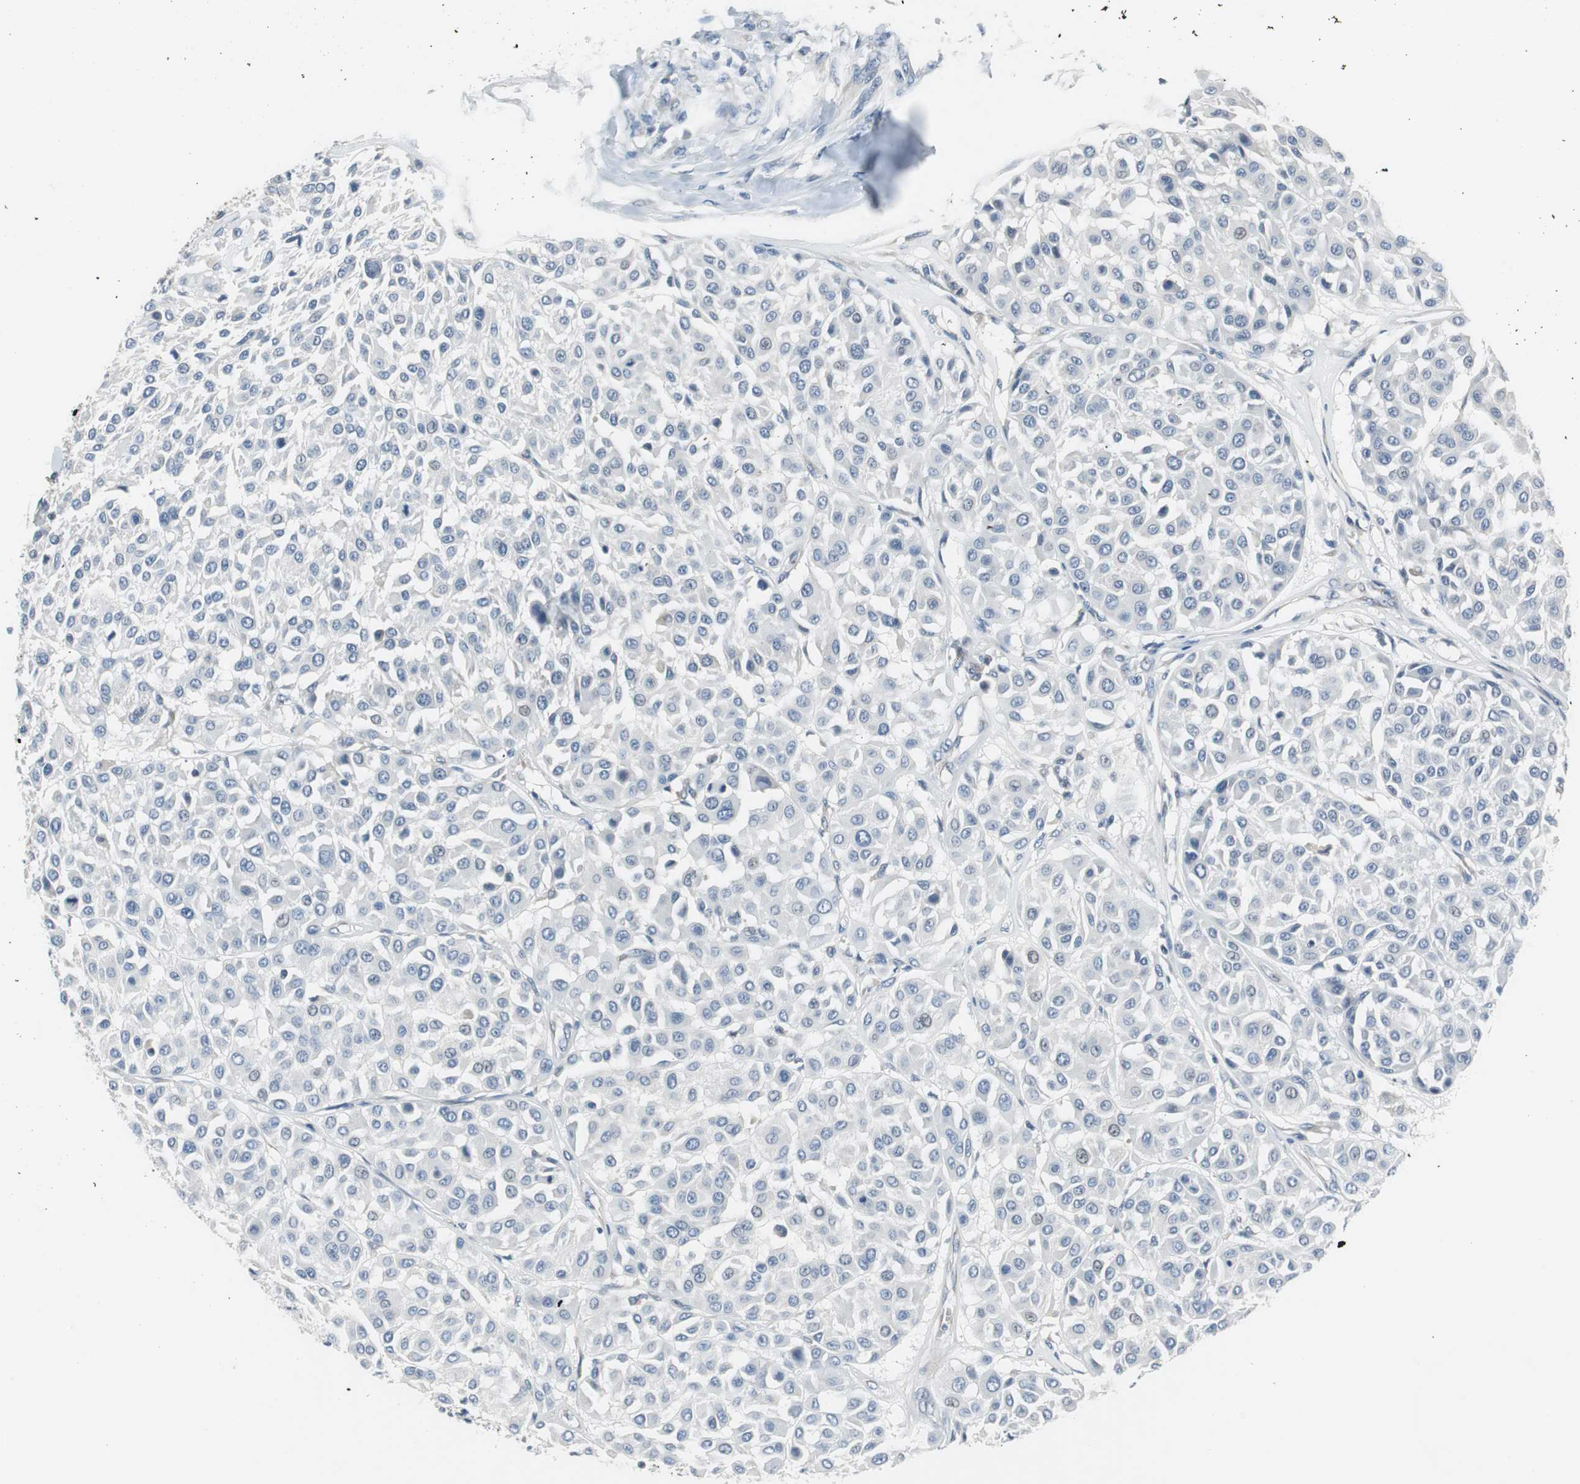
{"staining": {"intensity": "negative", "quantity": "none", "location": "none"}, "tissue": "melanoma", "cell_type": "Tumor cells", "image_type": "cancer", "snomed": [{"axis": "morphology", "description": "Malignant melanoma, Metastatic site"}, {"axis": "topography", "description": "Soft tissue"}], "caption": "Immunohistochemistry (IHC) image of malignant melanoma (metastatic site) stained for a protein (brown), which shows no expression in tumor cells. The staining is performed using DAB (3,3'-diaminobenzidine) brown chromogen with nuclei counter-stained in using hematoxylin.", "gene": "PLAA", "patient": {"sex": "male", "age": 41}}